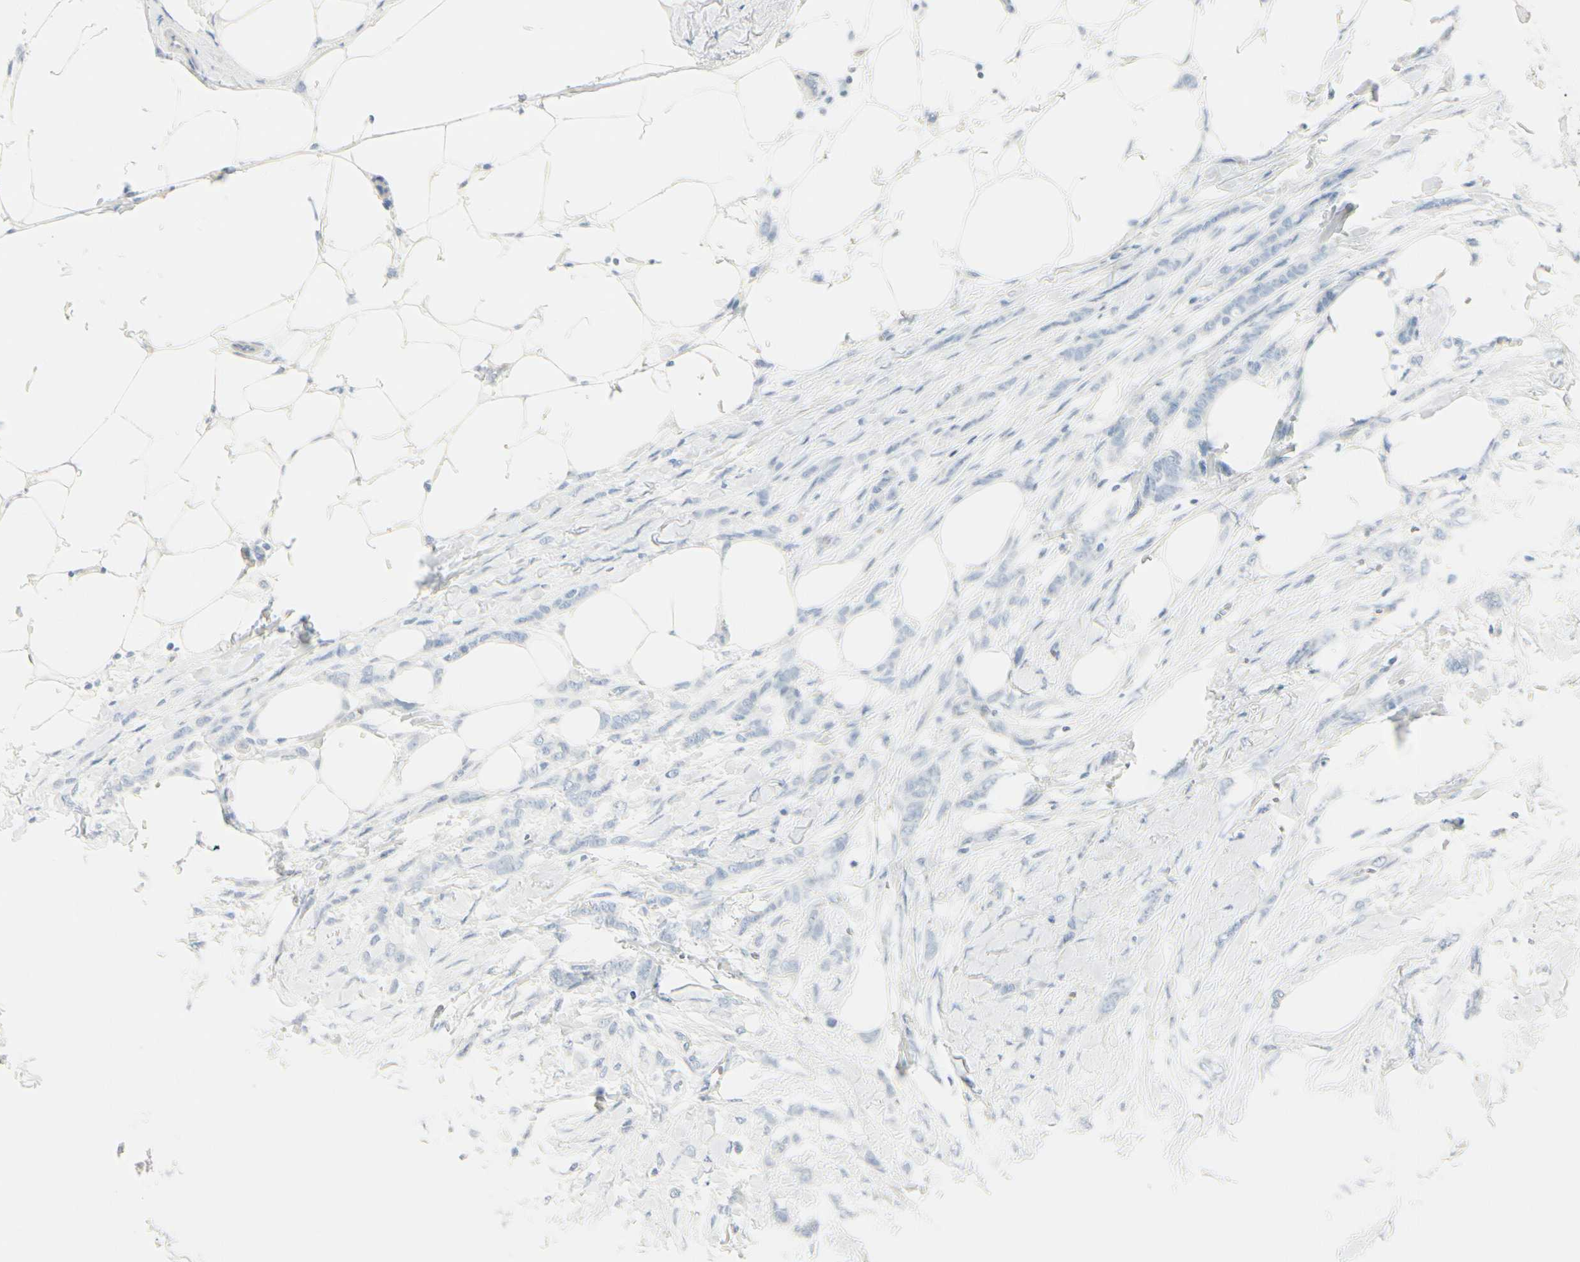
{"staining": {"intensity": "negative", "quantity": "none", "location": "none"}, "tissue": "breast cancer", "cell_type": "Tumor cells", "image_type": "cancer", "snomed": [{"axis": "morphology", "description": "Lobular carcinoma, in situ"}, {"axis": "morphology", "description": "Lobular carcinoma"}, {"axis": "topography", "description": "Breast"}], "caption": "Protein analysis of lobular carcinoma (breast) exhibits no significant staining in tumor cells. The staining is performed using DAB (3,3'-diaminobenzidine) brown chromogen with nuclei counter-stained in using hematoxylin.", "gene": "CDHR5", "patient": {"sex": "female", "age": 41}}